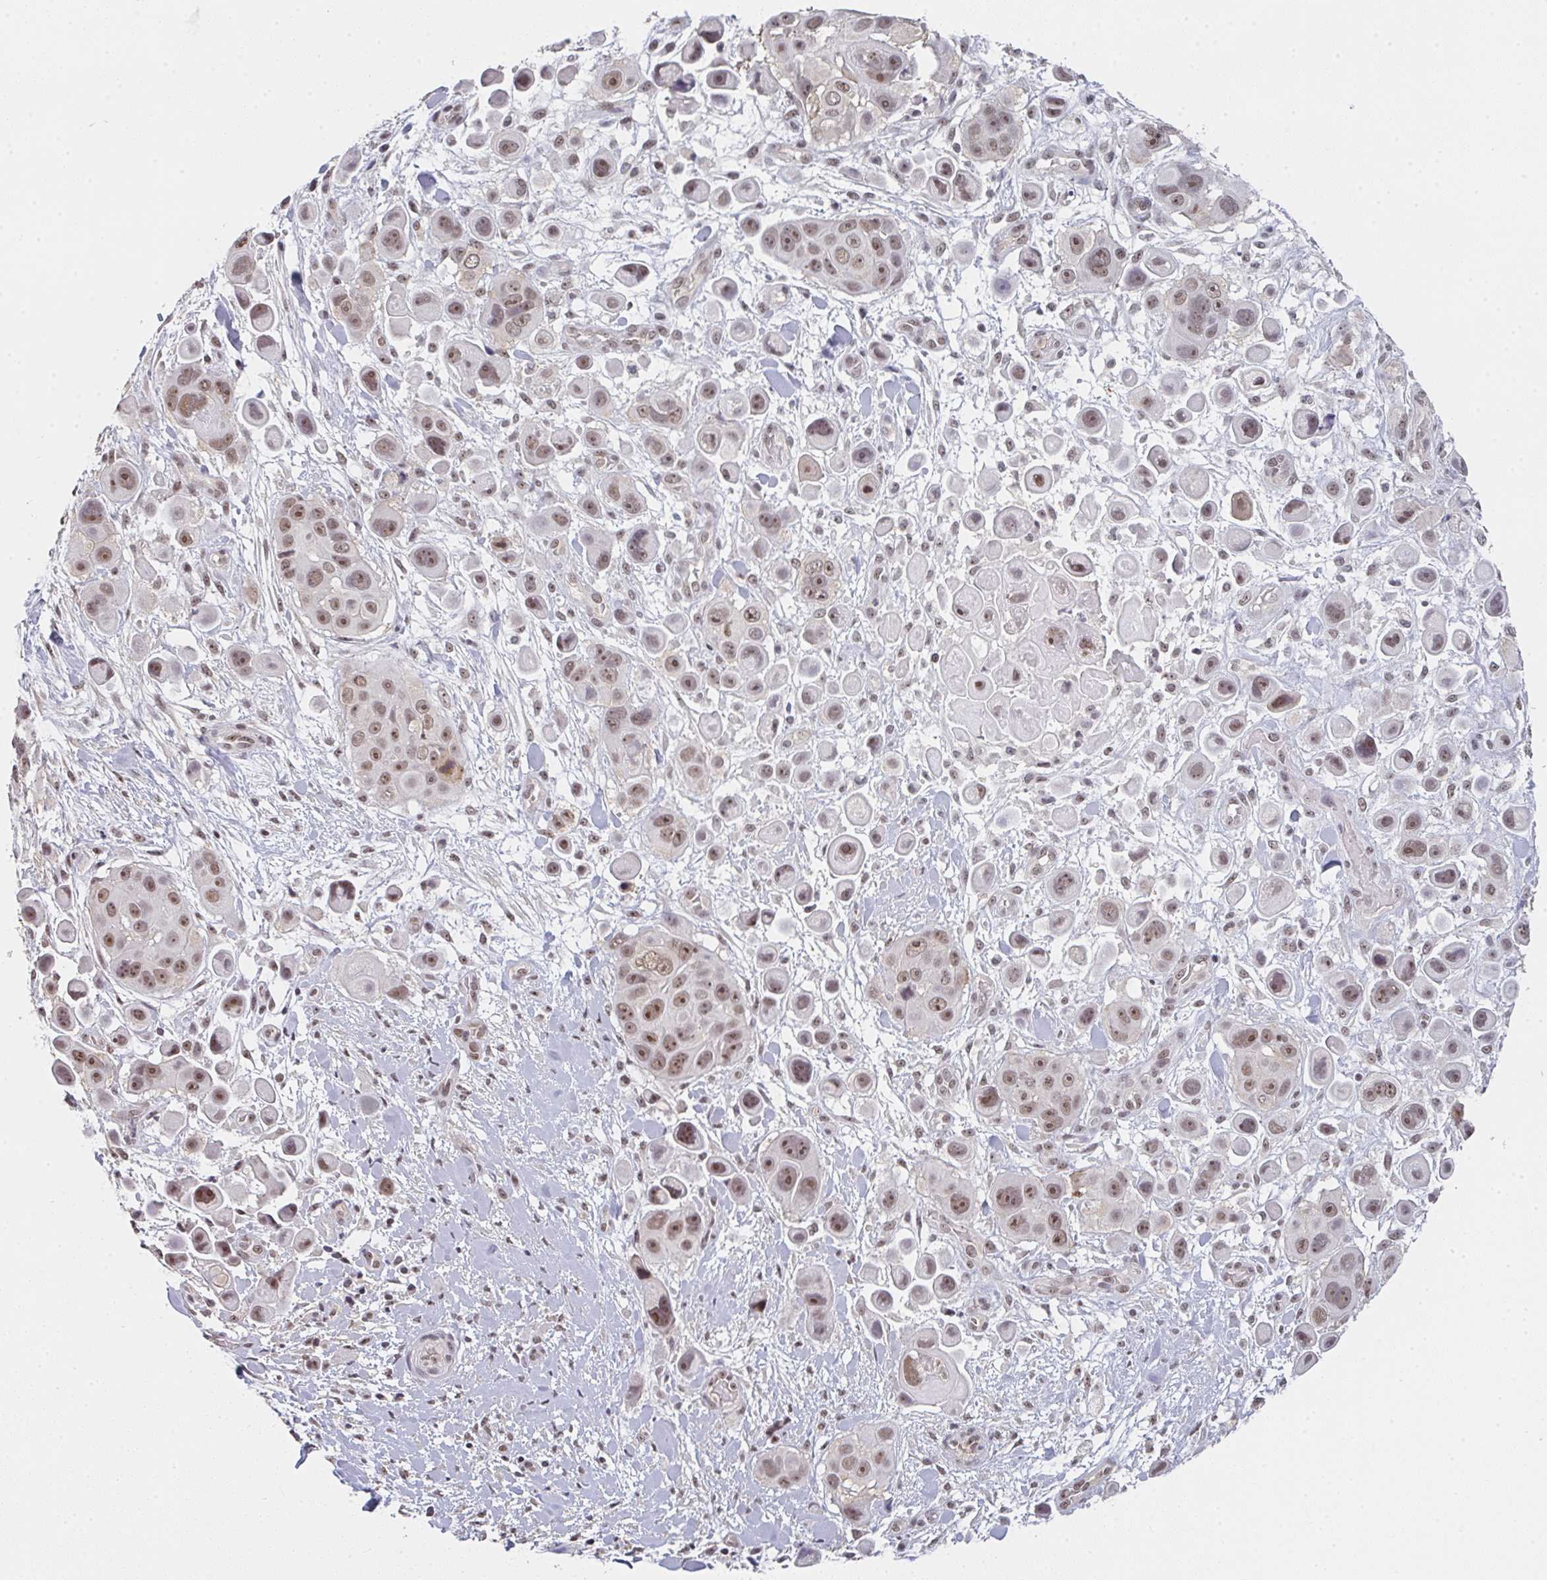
{"staining": {"intensity": "moderate", "quantity": ">75%", "location": "nuclear"}, "tissue": "skin cancer", "cell_type": "Tumor cells", "image_type": "cancer", "snomed": [{"axis": "morphology", "description": "Squamous cell carcinoma, NOS"}, {"axis": "topography", "description": "Skin"}], "caption": "The immunohistochemical stain labels moderate nuclear positivity in tumor cells of skin cancer (squamous cell carcinoma) tissue.", "gene": "DKC1", "patient": {"sex": "male", "age": 67}}